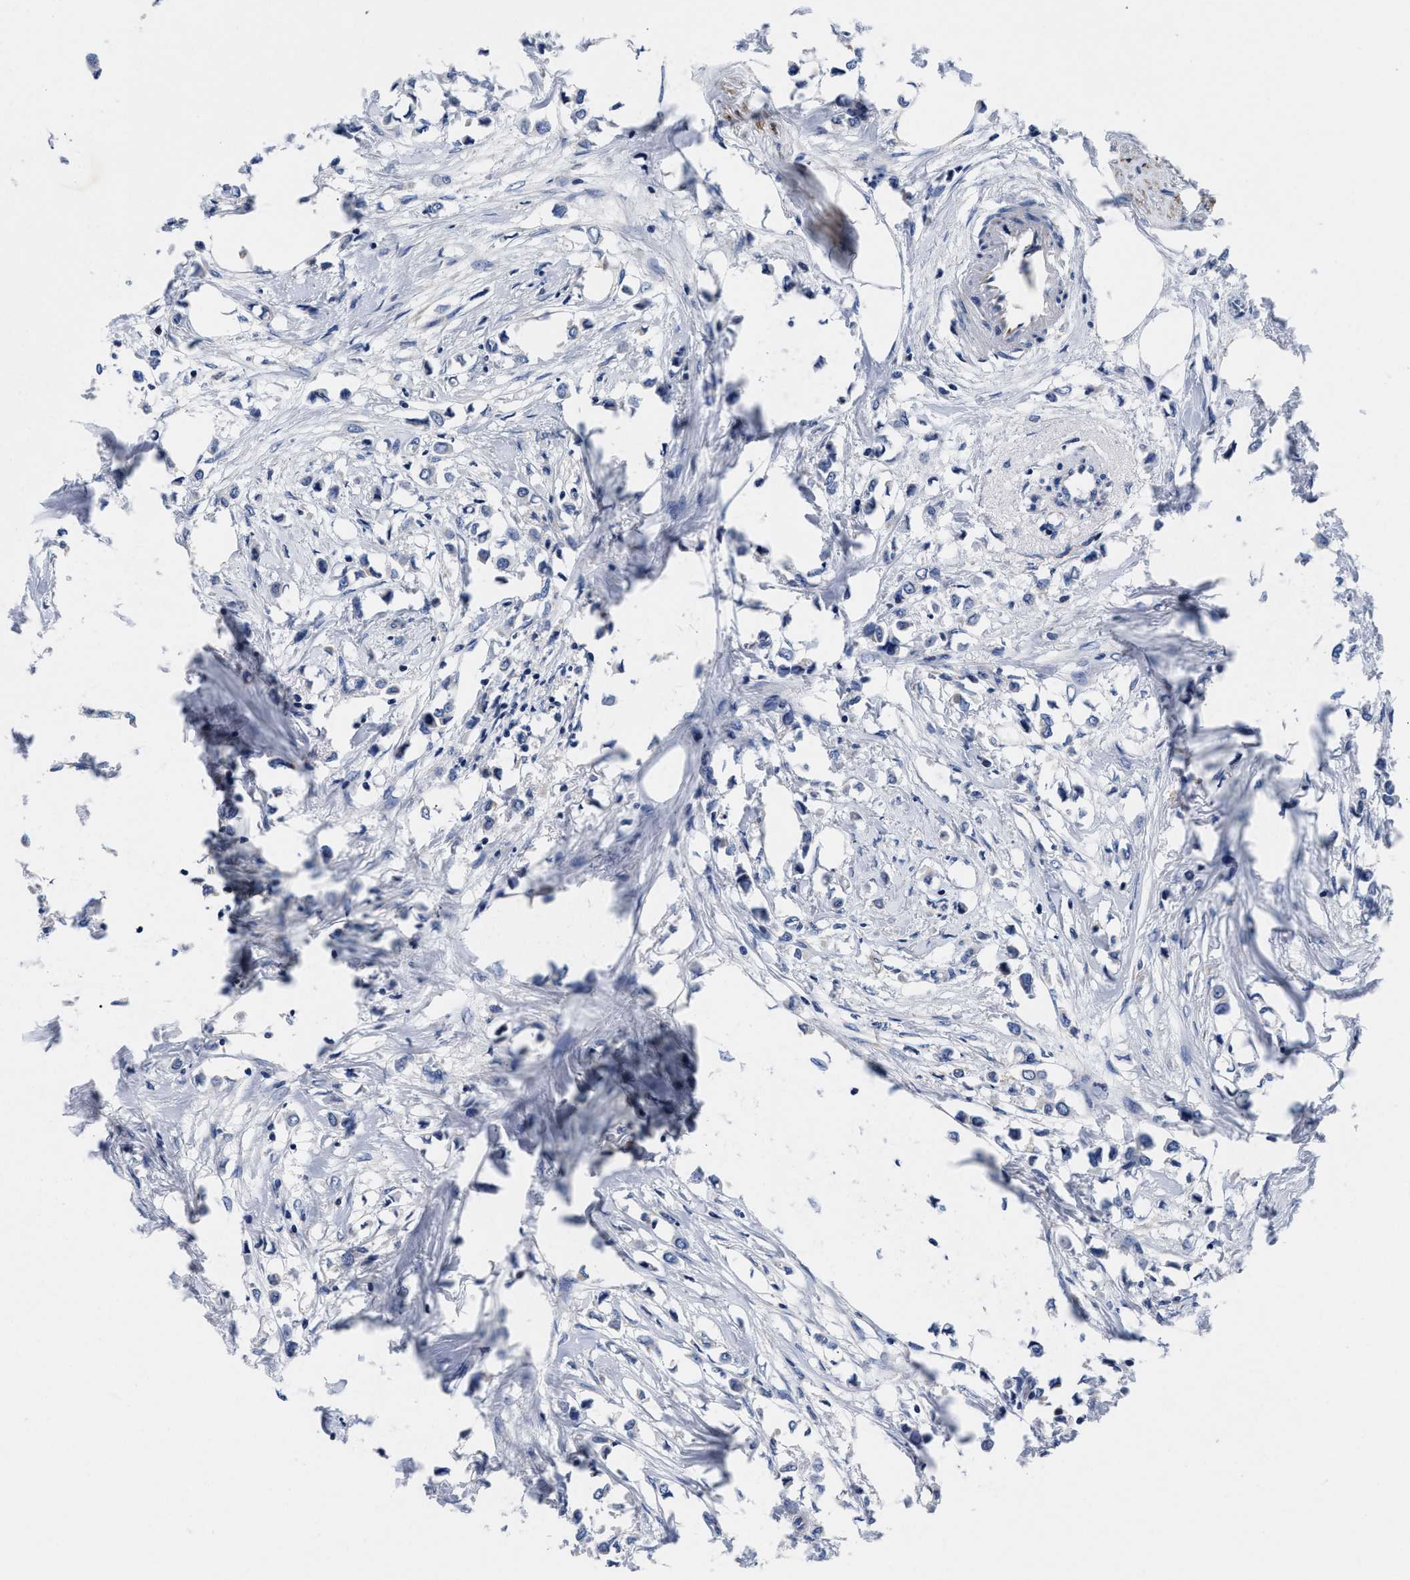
{"staining": {"intensity": "negative", "quantity": "none", "location": "none"}, "tissue": "breast cancer", "cell_type": "Tumor cells", "image_type": "cancer", "snomed": [{"axis": "morphology", "description": "Lobular carcinoma"}, {"axis": "topography", "description": "Breast"}], "caption": "Immunohistochemical staining of lobular carcinoma (breast) exhibits no significant expression in tumor cells.", "gene": "SLC35F1", "patient": {"sex": "female", "age": 51}}